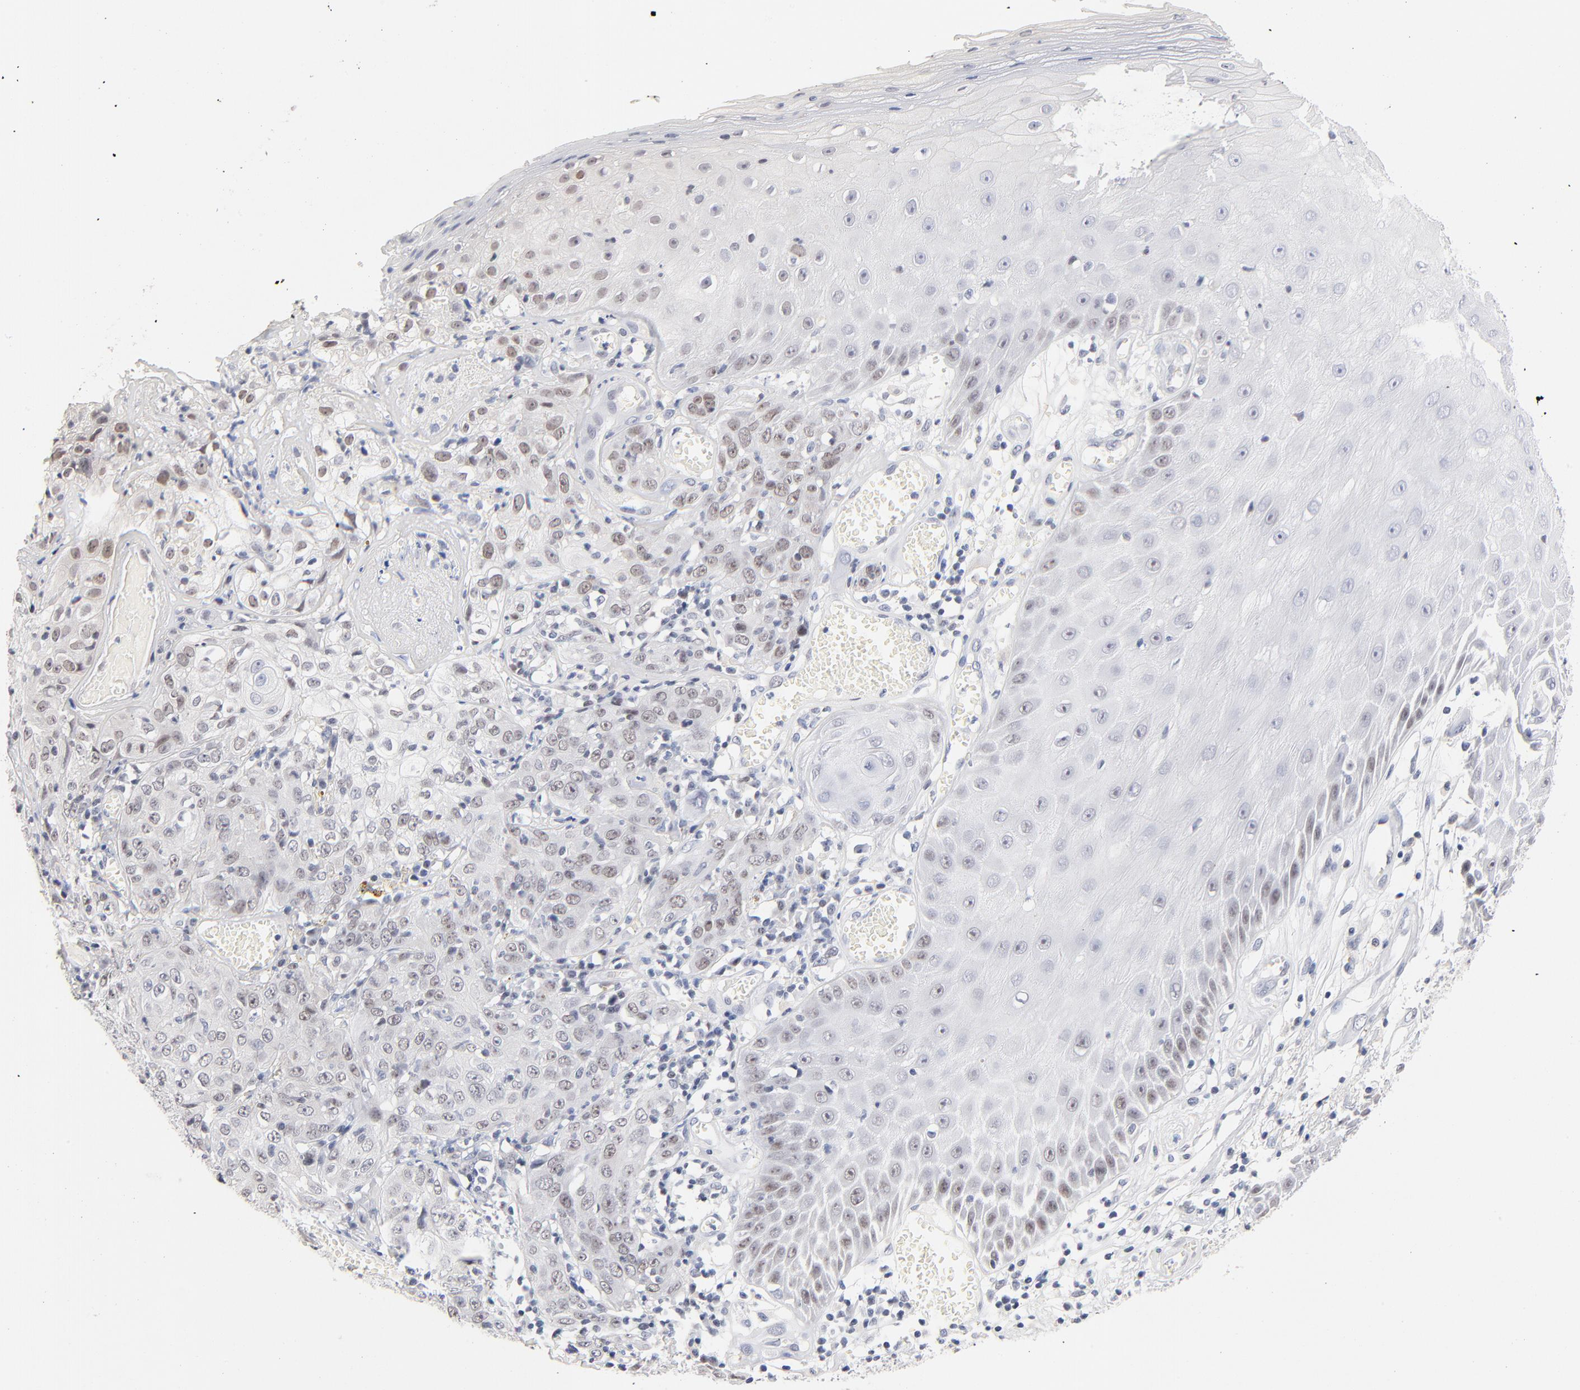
{"staining": {"intensity": "weak", "quantity": "25%-75%", "location": "nuclear"}, "tissue": "skin cancer", "cell_type": "Tumor cells", "image_type": "cancer", "snomed": [{"axis": "morphology", "description": "Squamous cell carcinoma, NOS"}, {"axis": "topography", "description": "Skin"}], "caption": "Human skin cancer (squamous cell carcinoma) stained with a protein marker shows weak staining in tumor cells.", "gene": "ORC2", "patient": {"sex": "male", "age": 65}}